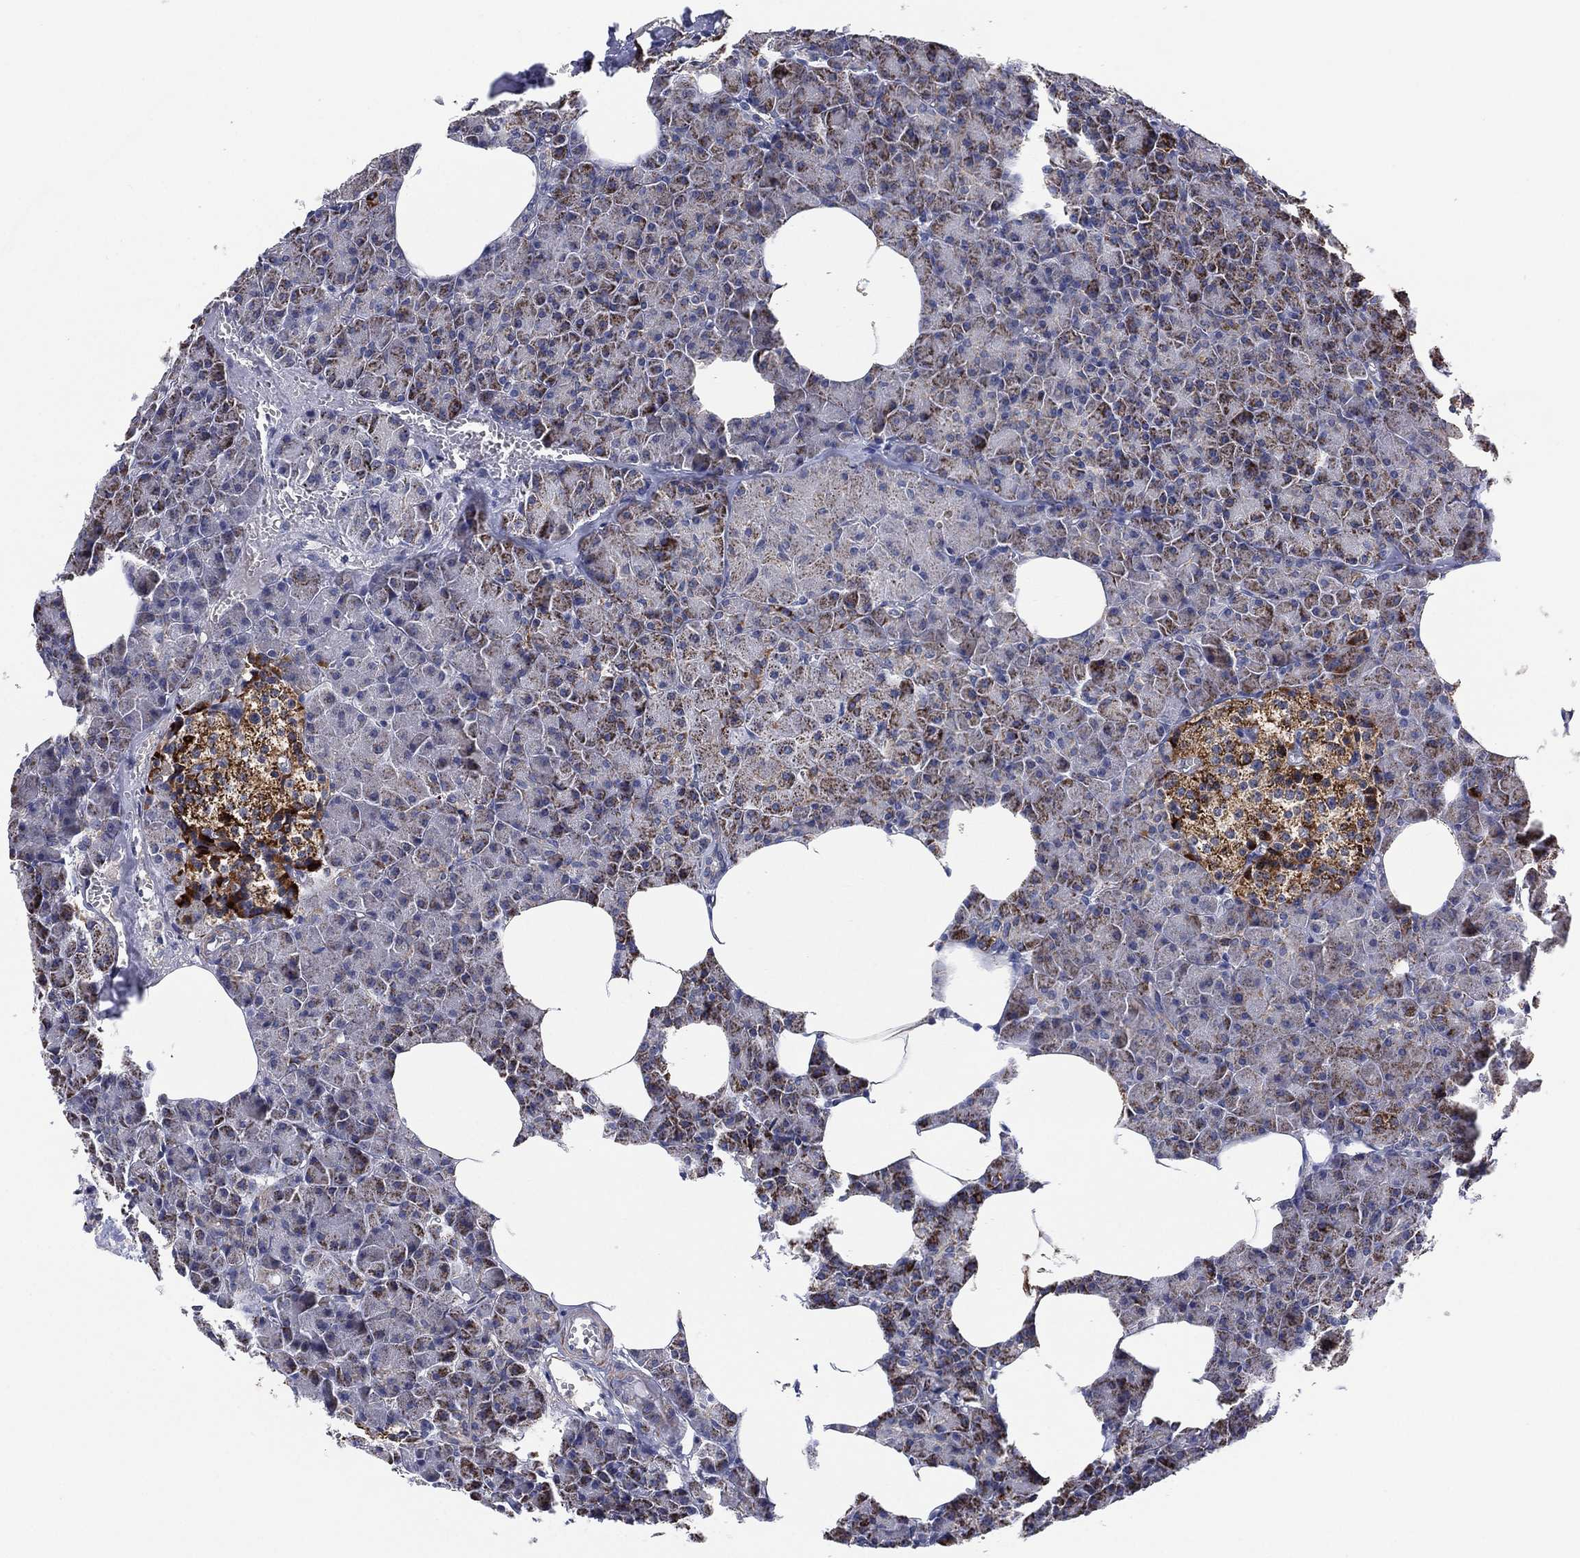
{"staining": {"intensity": "strong", "quantity": "25%-75%", "location": "cytoplasmic/membranous"}, "tissue": "pancreas", "cell_type": "Exocrine glandular cells", "image_type": "normal", "snomed": [{"axis": "morphology", "description": "Normal tissue, NOS"}, {"axis": "topography", "description": "Pancreas"}], "caption": "The micrograph demonstrates immunohistochemical staining of normal pancreas. There is strong cytoplasmic/membranous staining is seen in approximately 25%-75% of exocrine glandular cells.", "gene": "PPP2R5A", "patient": {"sex": "female", "age": 45}}